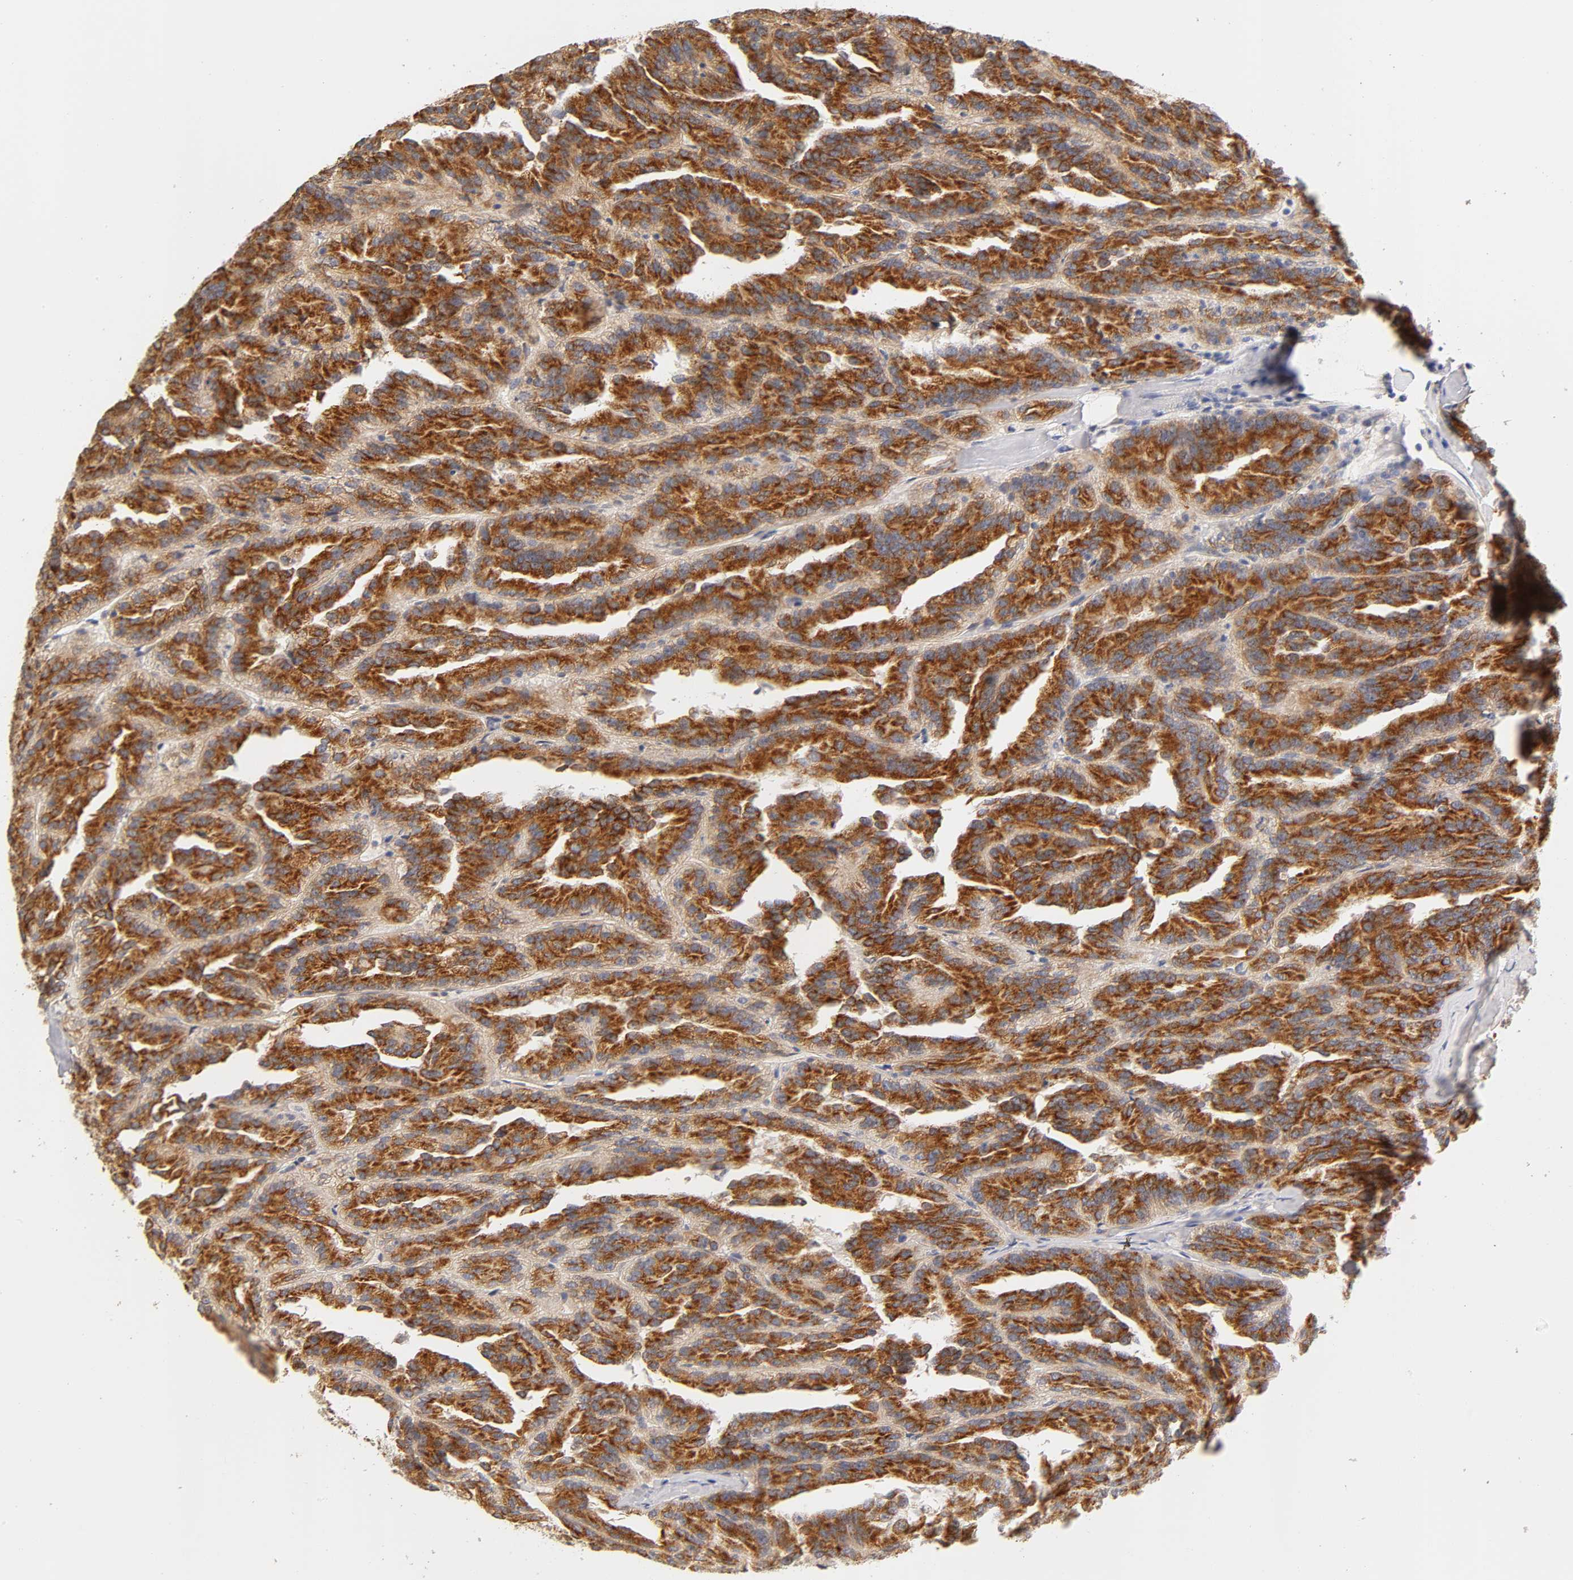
{"staining": {"intensity": "strong", "quantity": ">75%", "location": "cytoplasmic/membranous"}, "tissue": "renal cancer", "cell_type": "Tumor cells", "image_type": "cancer", "snomed": [{"axis": "morphology", "description": "Adenocarcinoma, NOS"}, {"axis": "topography", "description": "Kidney"}], "caption": "Adenocarcinoma (renal) stained for a protein (brown) reveals strong cytoplasmic/membranous positive positivity in about >75% of tumor cells.", "gene": "LAMB1", "patient": {"sex": "male", "age": 46}}